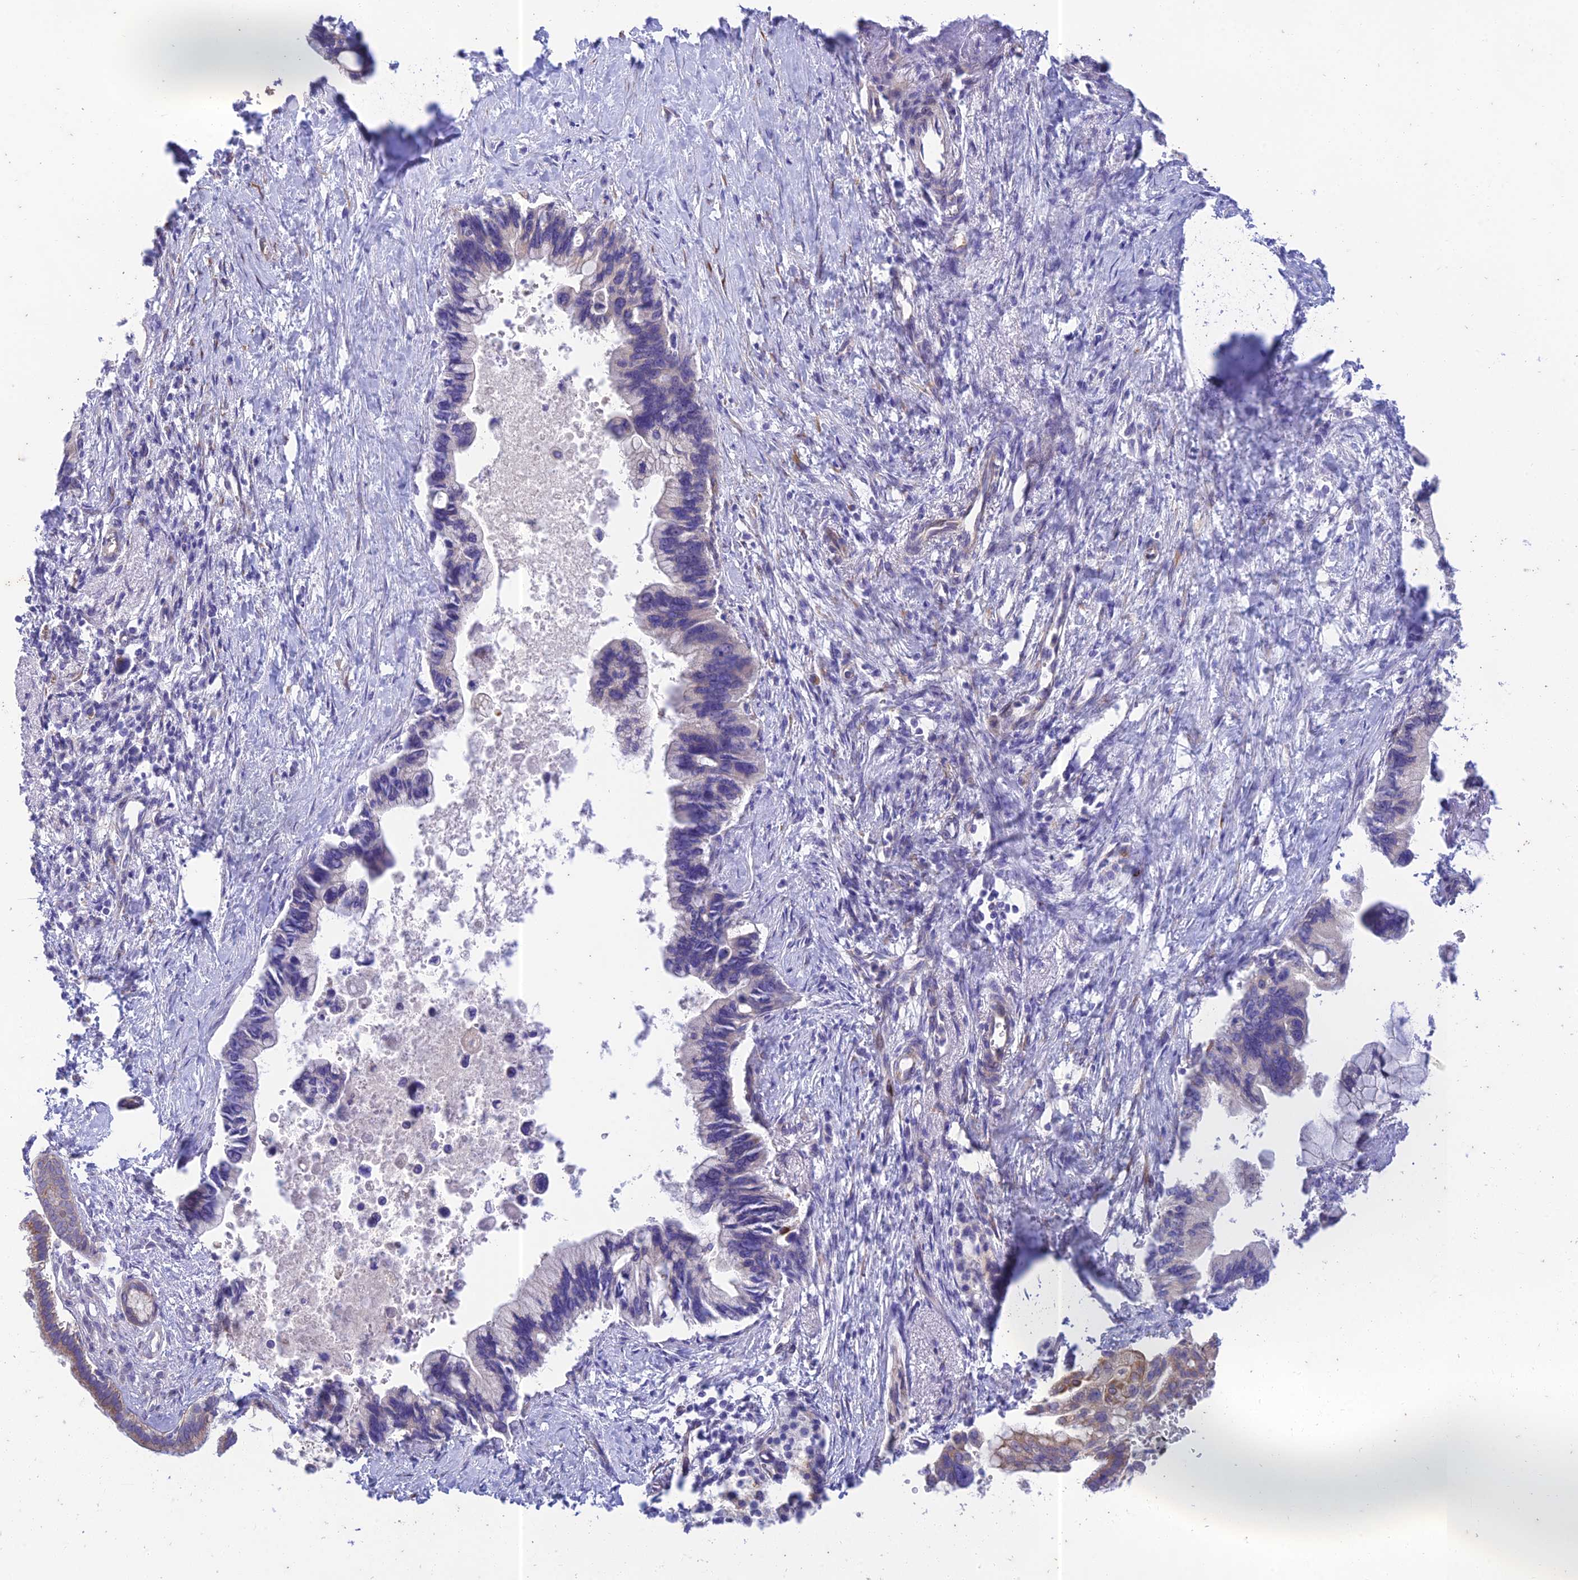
{"staining": {"intensity": "weak", "quantity": "<25%", "location": "cytoplasmic/membranous"}, "tissue": "pancreatic cancer", "cell_type": "Tumor cells", "image_type": "cancer", "snomed": [{"axis": "morphology", "description": "Adenocarcinoma, NOS"}, {"axis": "topography", "description": "Pancreas"}], "caption": "A micrograph of human pancreatic cancer (adenocarcinoma) is negative for staining in tumor cells. Nuclei are stained in blue.", "gene": "PTCD2", "patient": {"sex": "female", "age": 83}}